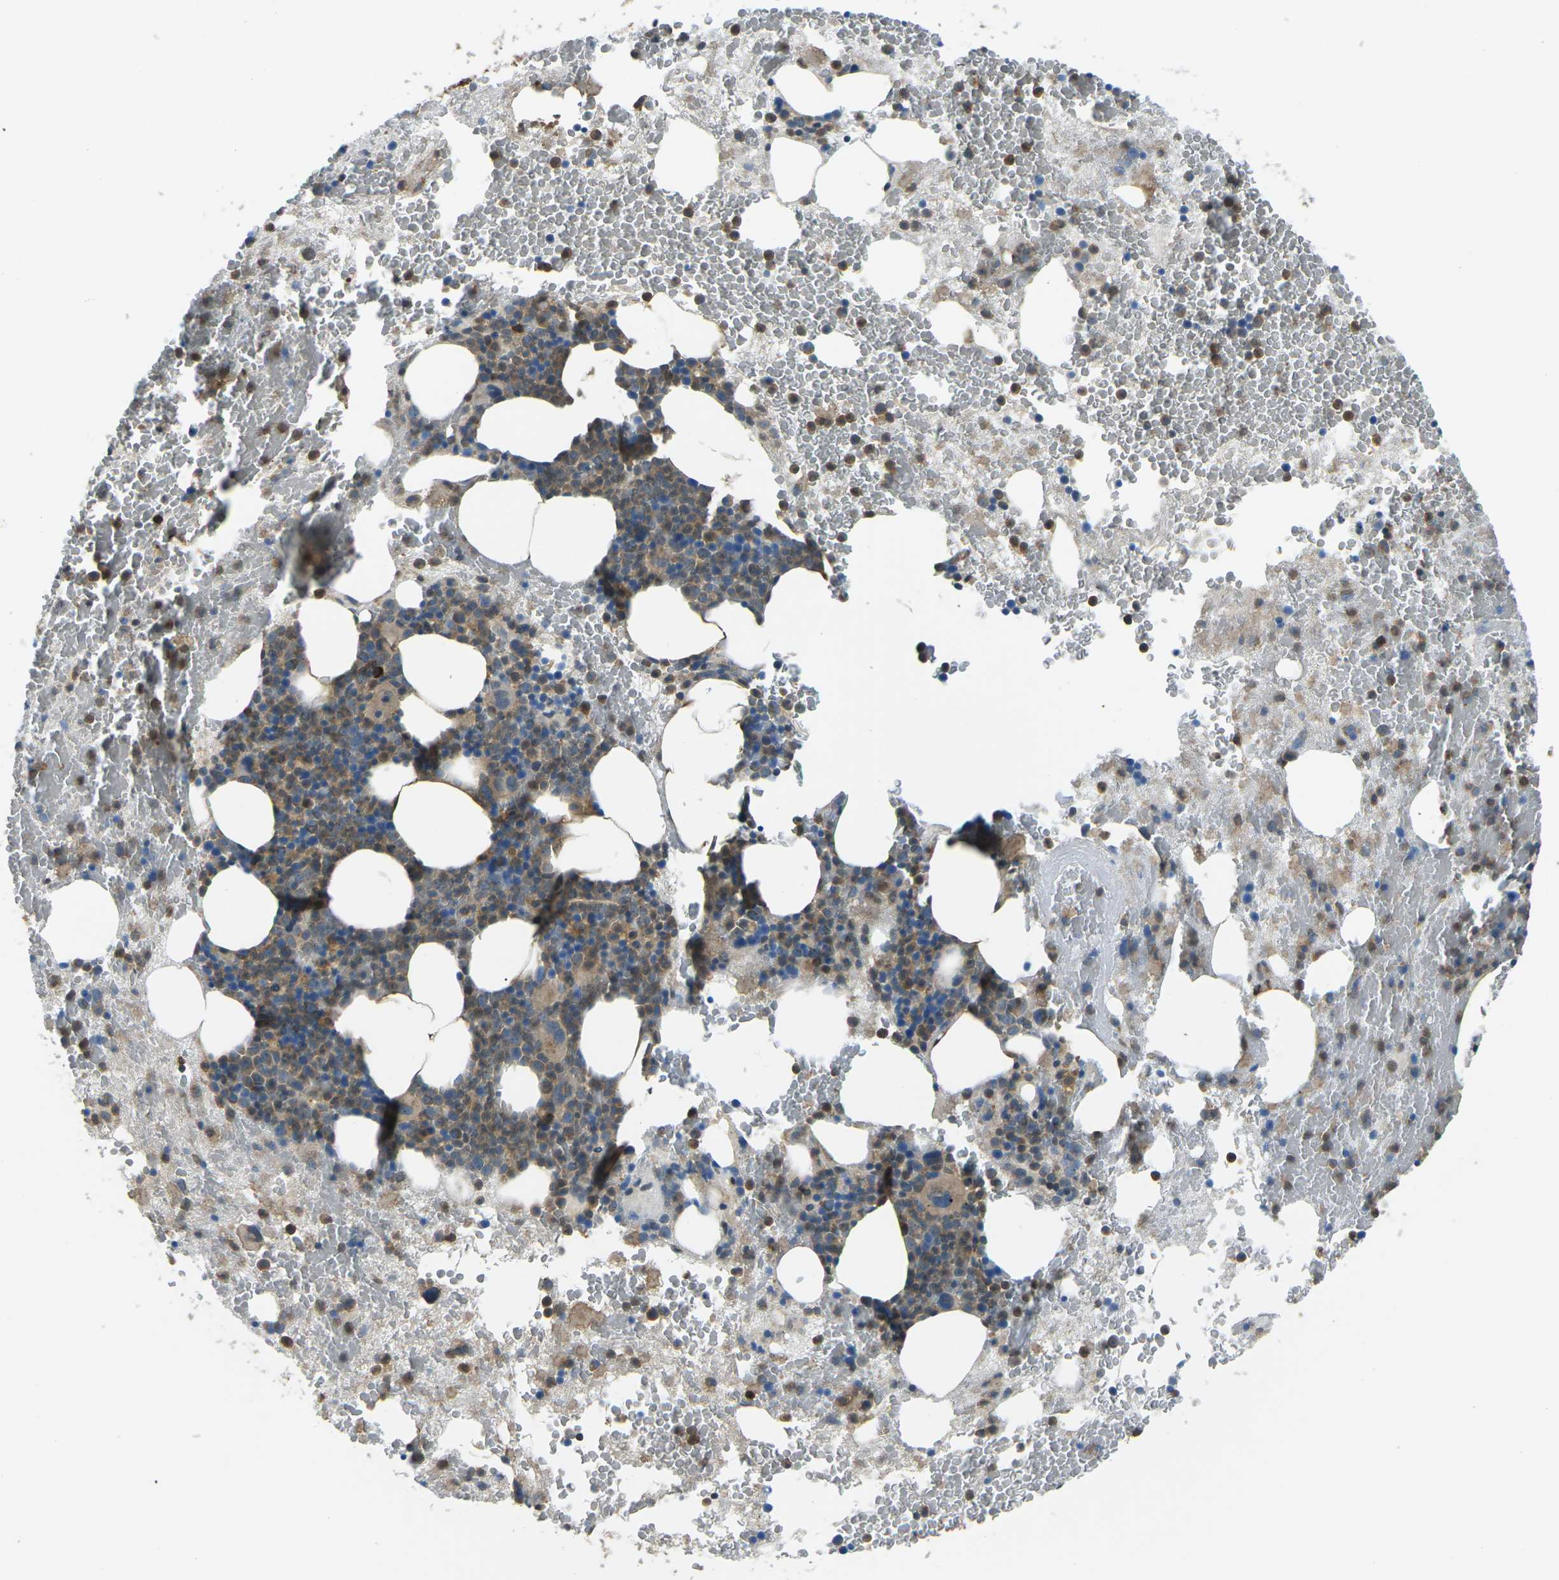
{"staining": {"intensity": "weak", "quantity": ">75%", "location": "cytoplasmic/membranous"}, "tissue": "bone marrow", "cell_type": "Hematopoietic cells", "image_type": "normal", "snomed": [{"axis": "morphology", "description": "Normal tissue, NOS"}, {"axis": "morphology", "description": "Inflammation, NOS"}, {"axis": "topography", "description": "Bone marrow"}], "caption": "This micrograph reveals IHC staining of normal human bone marrow, with low weak cytoplasmic/membranous staining in approximately >75% of hematopoietic cells.", "gene": "PIEZO2", "patient": {"sex": "male", "age": 63}}